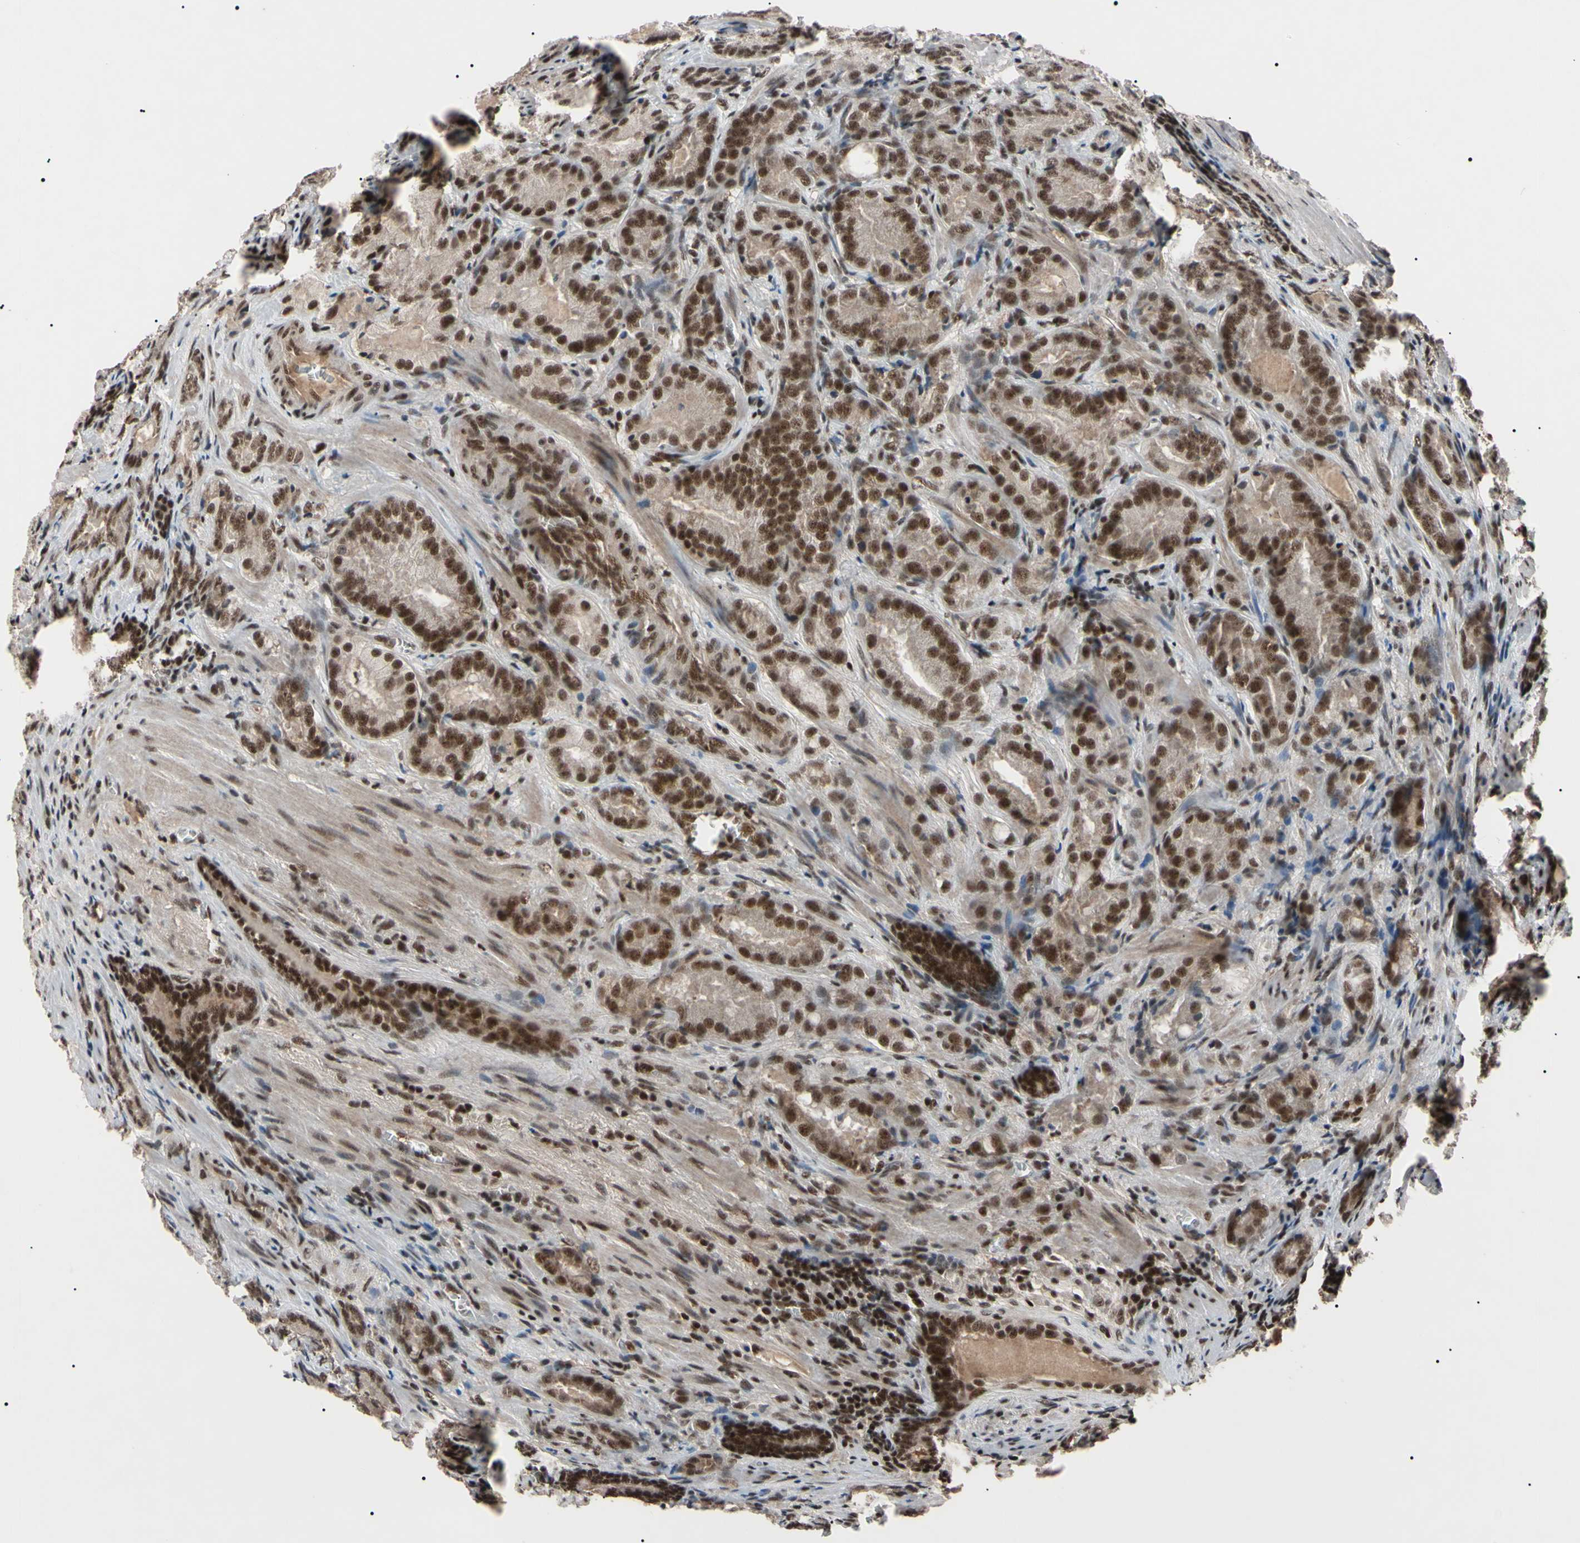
{"staining": {"intensity": "moderate", "quantity": ">75%", "location": "cytoplasmic/membranous,nuclear"}, "tissue": "prostate cancer", "cell_type": "Tumor cells", "image_type": "cancer", "snomed": [{"axis": "morphology", "description": "Adenocarcinoma, High grade"}, {"axis": "topography", "description": "Prostate"}], "caption": "A brown stain highlights moderate cytoplasmic/membranous and nuclear positivity of a protein in human prostate cancer (adenocarcinoma (high-grade)) tumor cells.", "gene": "YY1", "patient": {"sex": "male", "age": 64}}